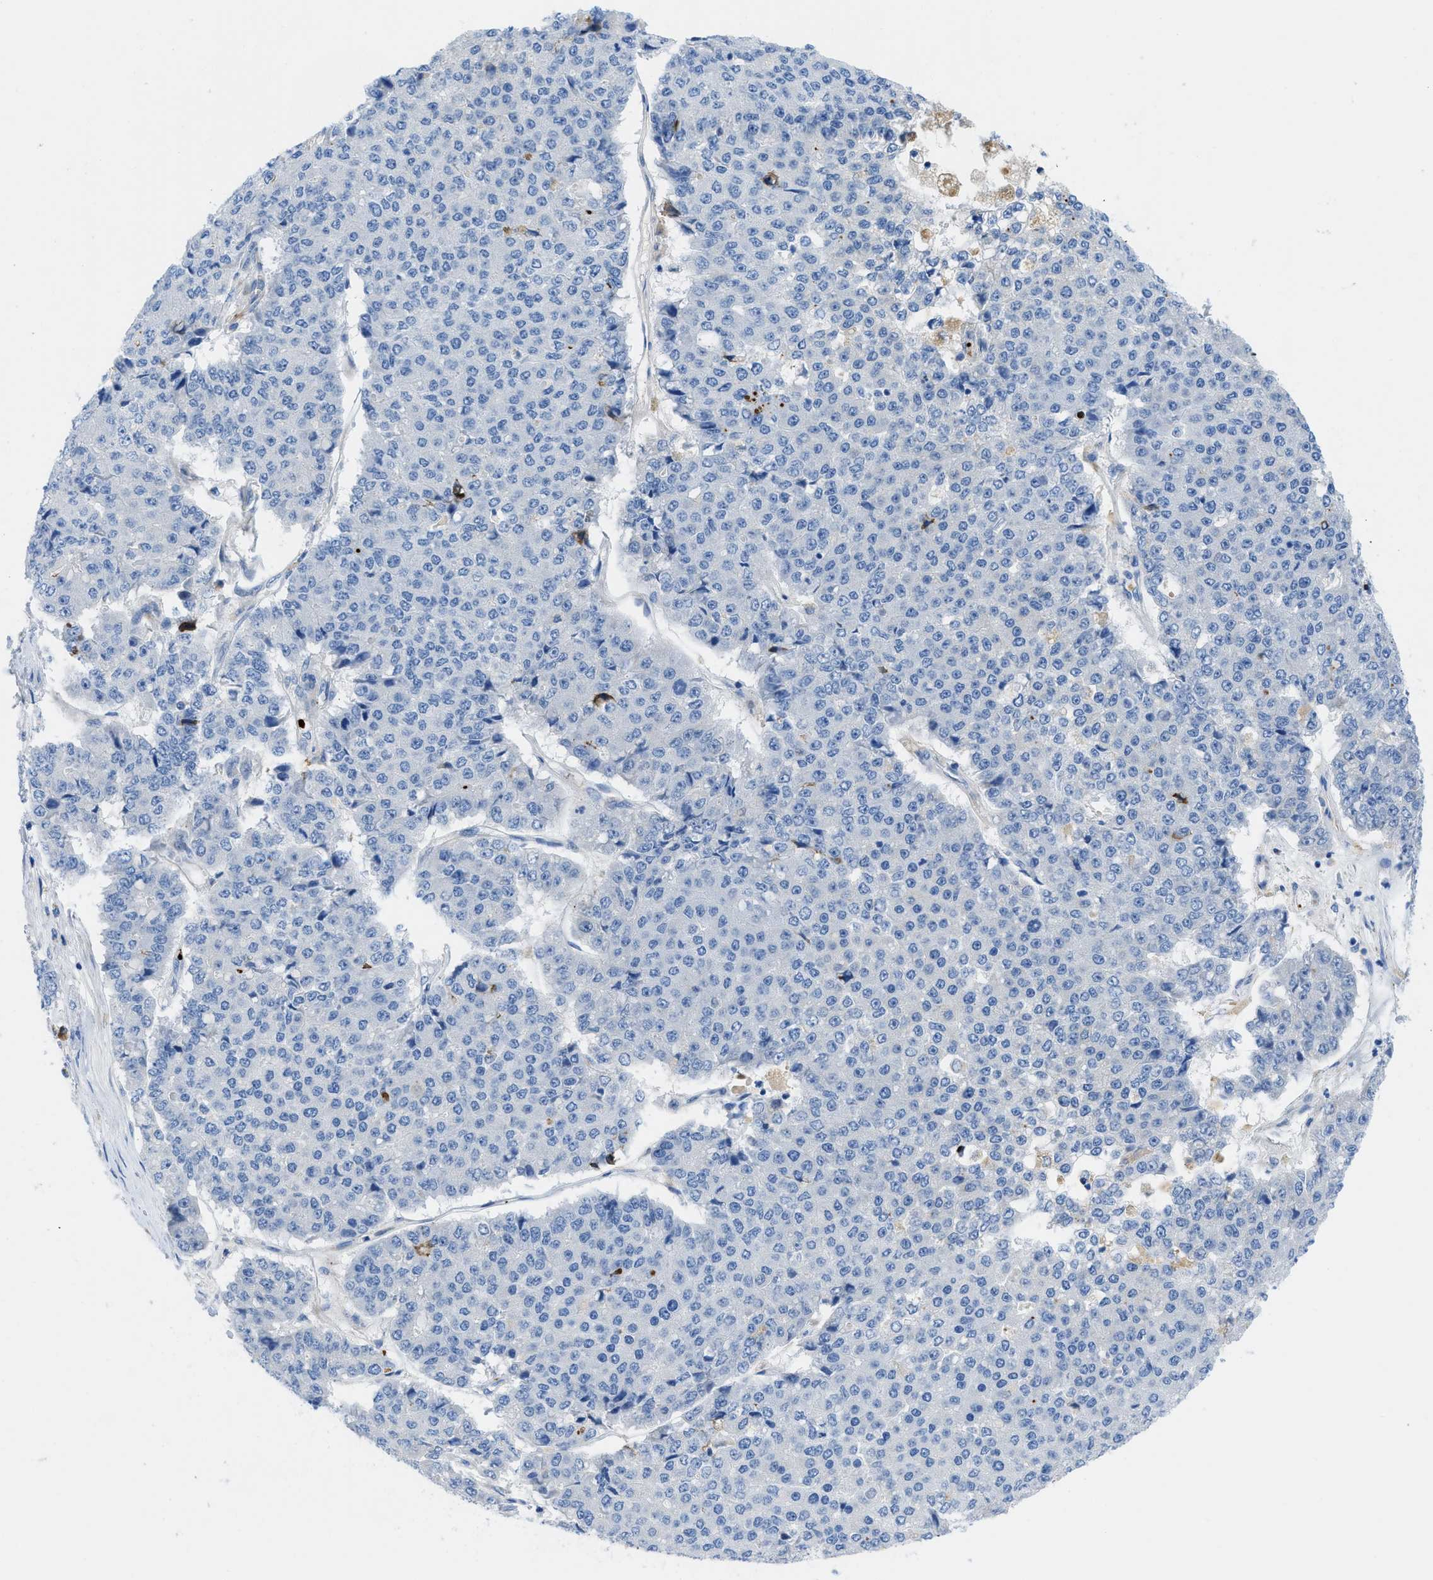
{"staining": {"intensity": "negative", "quantity": "none", "location": "none"}, "tissue": "pancreatic cancer", "cell_type": "Tumor cells", "image_type": "cancer", "snomed": [{"axis": "morphology", "description": "Adenocarcinoma, NOS"}, {"axis": "topography", "description": "Pancreas"}], "caption": "Protein analysis of pancreatic cancer (adenocarcinoma) exhibits no significant positivity in tumor cells.", "gene": "XCR1", "patient": {"sex": "male", "age": 50}}